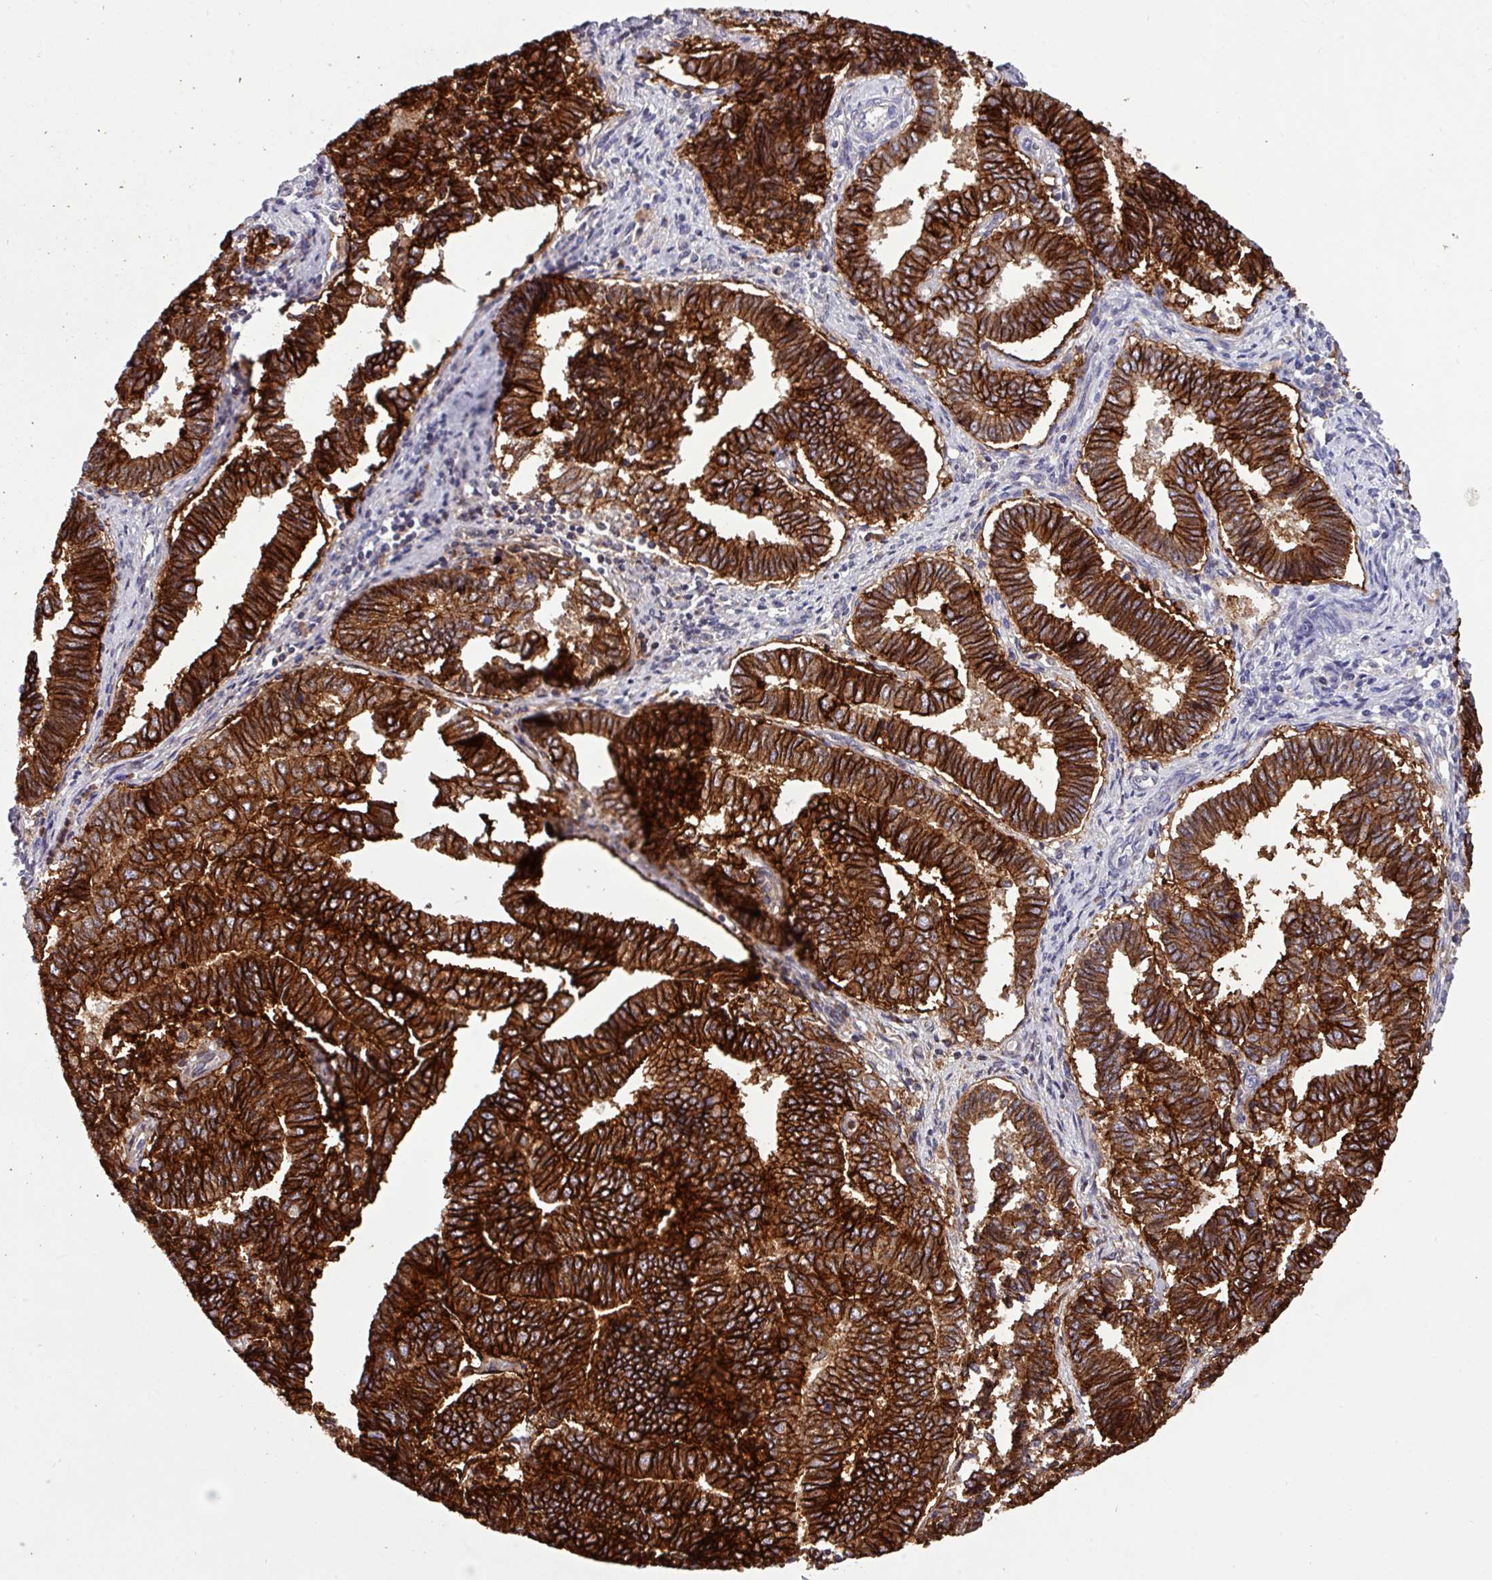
{"staining": {"intensity": "strong", "quantity": ">75%", "location": "cytoplasmic/membranous"}, "tissue": "endometrial cancer", "cell_type": "Tumor cells", "image_type": "cancer", "snomed": [{"axis": "morphology", "description": "Adenocarcinoma, NOS"}, {"axis": "topography", "description": "Endometrium"}], "caption": "Brown immunohistochemical staining in endometrial cancer (adenocarcinoma) reveals strong cytoplasmic/membranous positivity in about >75% of tumor cells.", "gene": "EPCAM", "patient": {"sex": "female", "age": 72}}